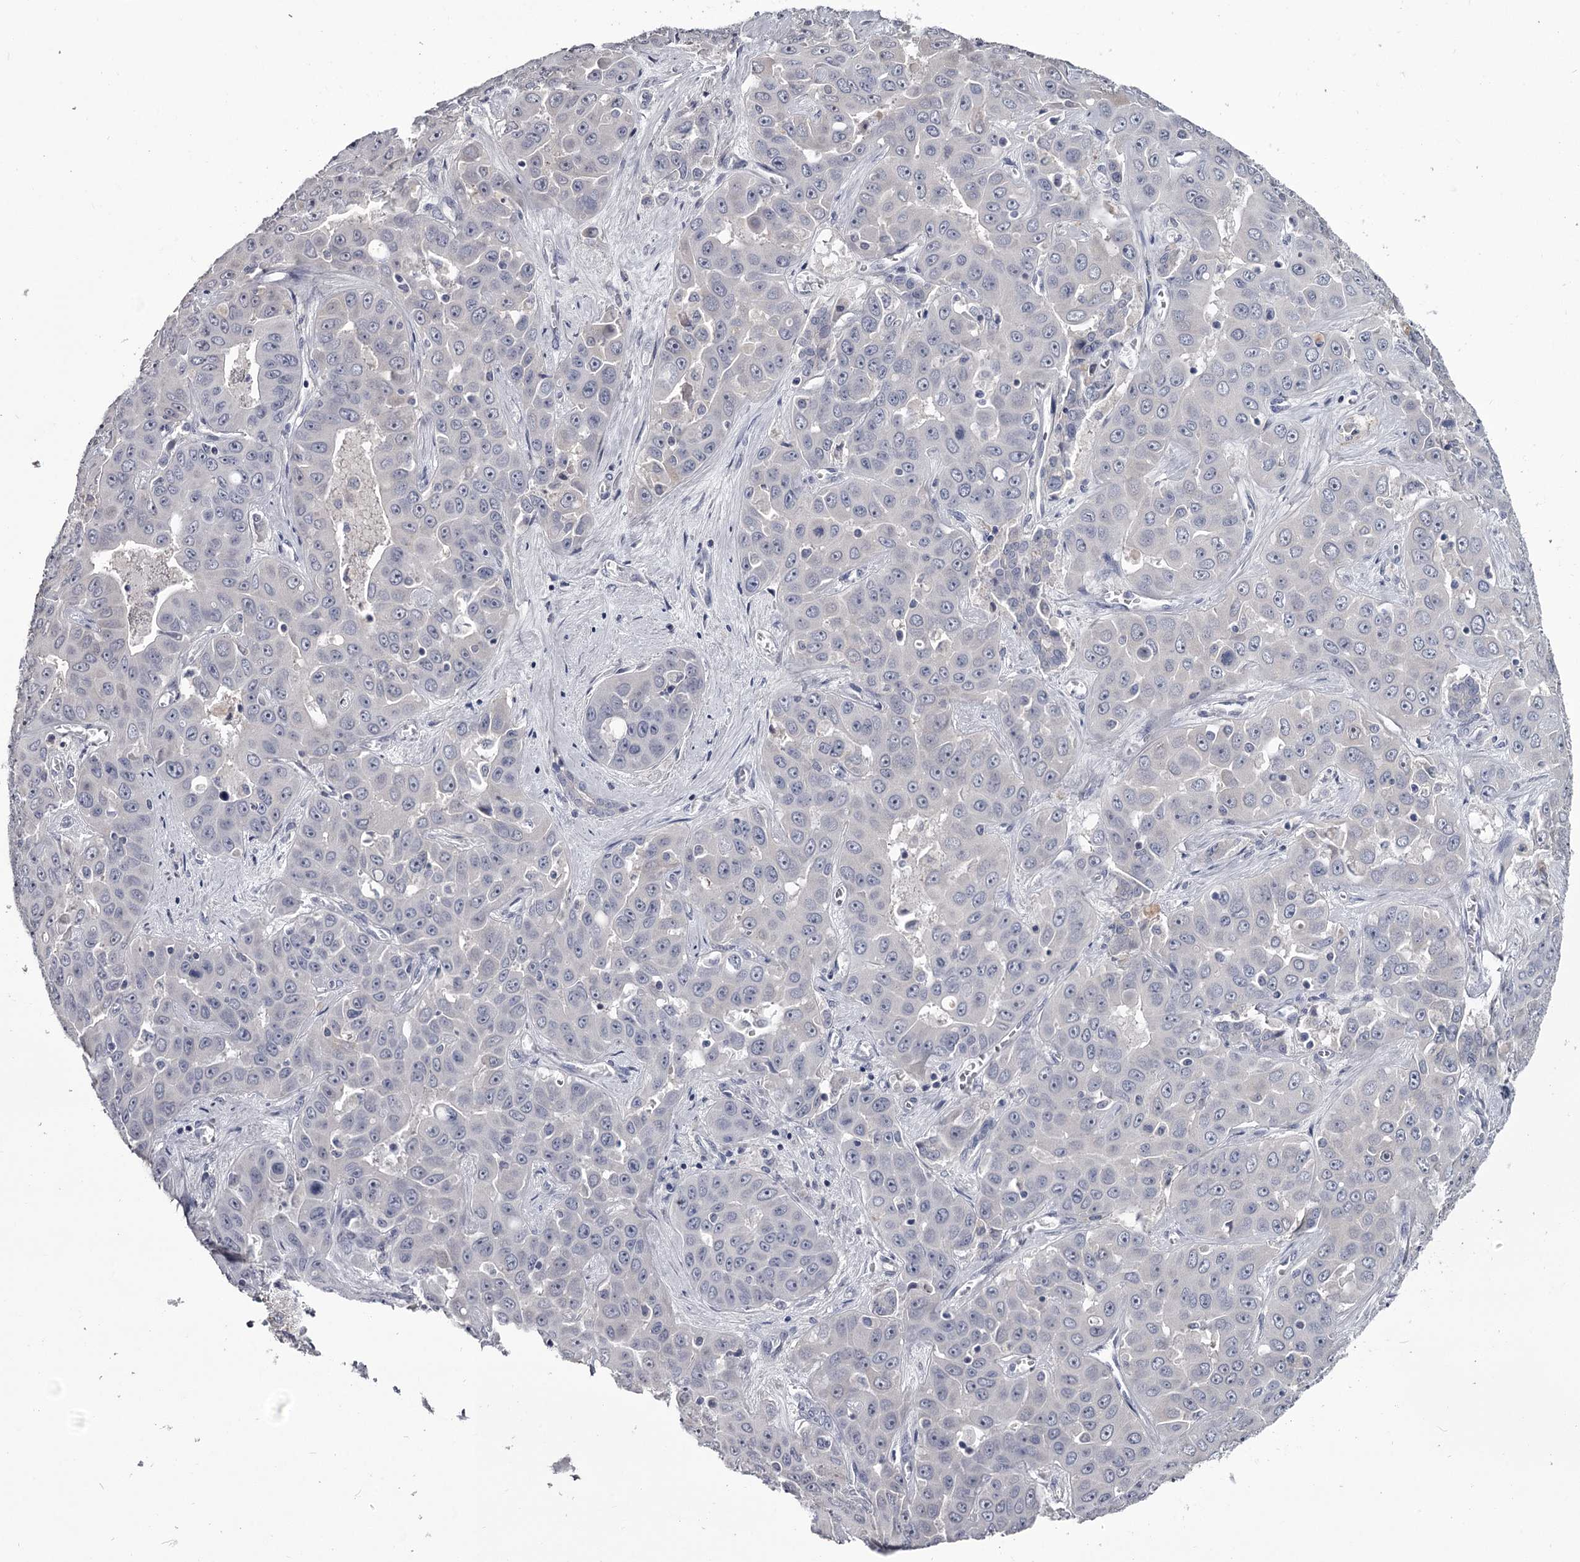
{"staining": {"intensity": "negative", "quantity": "none", "location": "none"}, "tissue": "liver cancer", "cell_type": "Tumor cells", "image_type": "cancer", "snomed": [{"axis": "morphology", "description": "Cholangiocarcinoma"}, {"axis": "topography", "description": "Liver"}], "caption": "Tumor cells show no significant expression in liver cancer.", "gene": "DAO", "patient": {"sex": "female", "age": 52}}